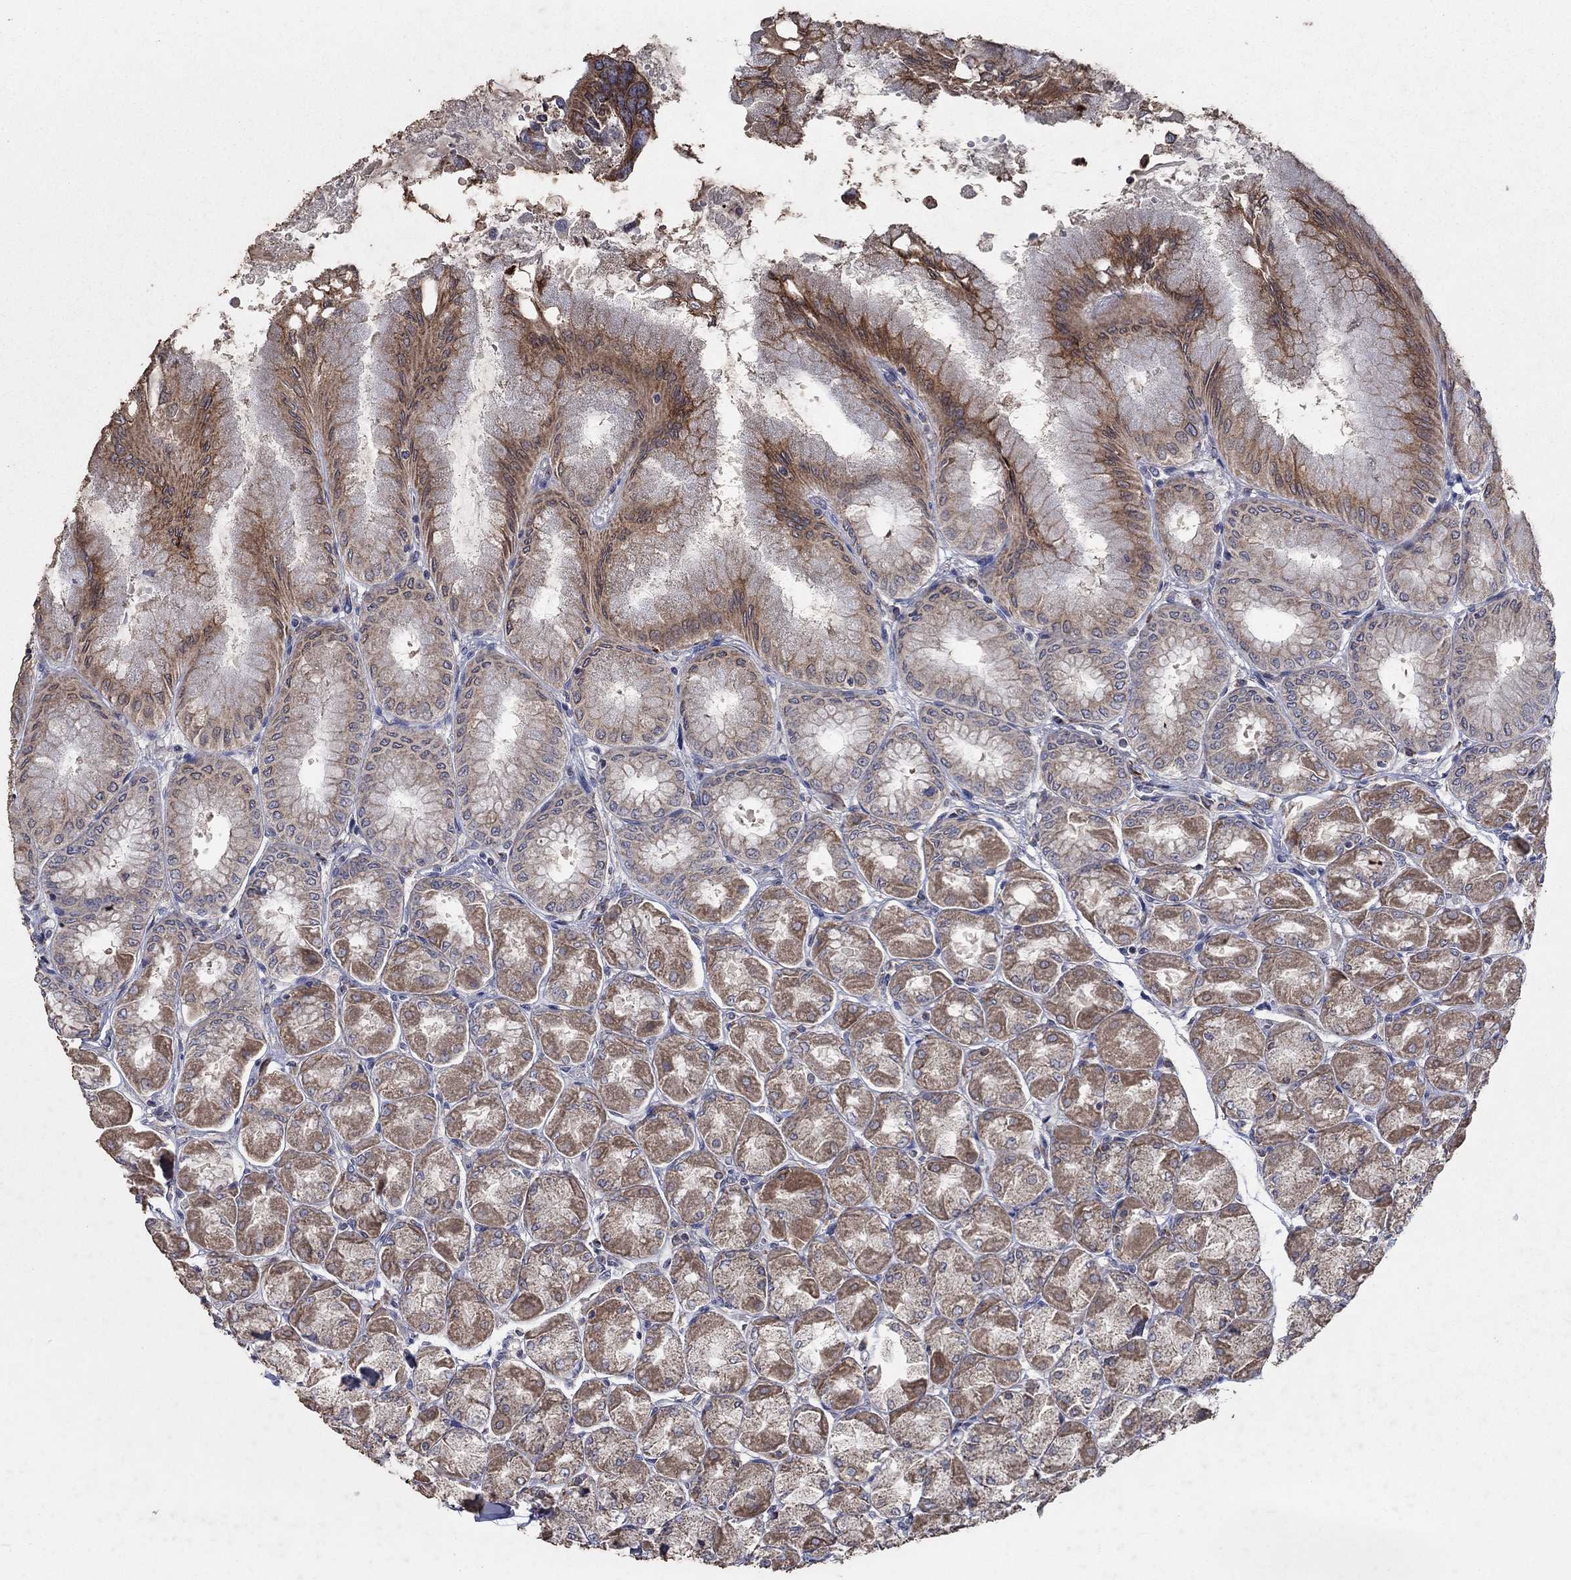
{"staining": {"intensity": "moderate", "quantity": "25%-75%", "location": "cytoplasmic/membranous"}, "tissue": "stomach", "cell_type": "Glandular cells", "image_type": "normal", "snomed": [{"axis": "morphology", "description": "Normal tissue, NOS"}, {"axis": "topography", "description": "Stomach, upper"}], "caption": "A high-resolution image shows IHC staining of benign stomach, which exhibits moderate cytoplasmic/membranous positivity in about 25%-75% of glandular cells. The staining was performed using DAB to visualize the protein expression in brown, while the nuclei were stained in blue with hematoxylin (Magnification: 20x).", "gene": "NCEH1", "patient": {"sex": "male", "age": 60}}